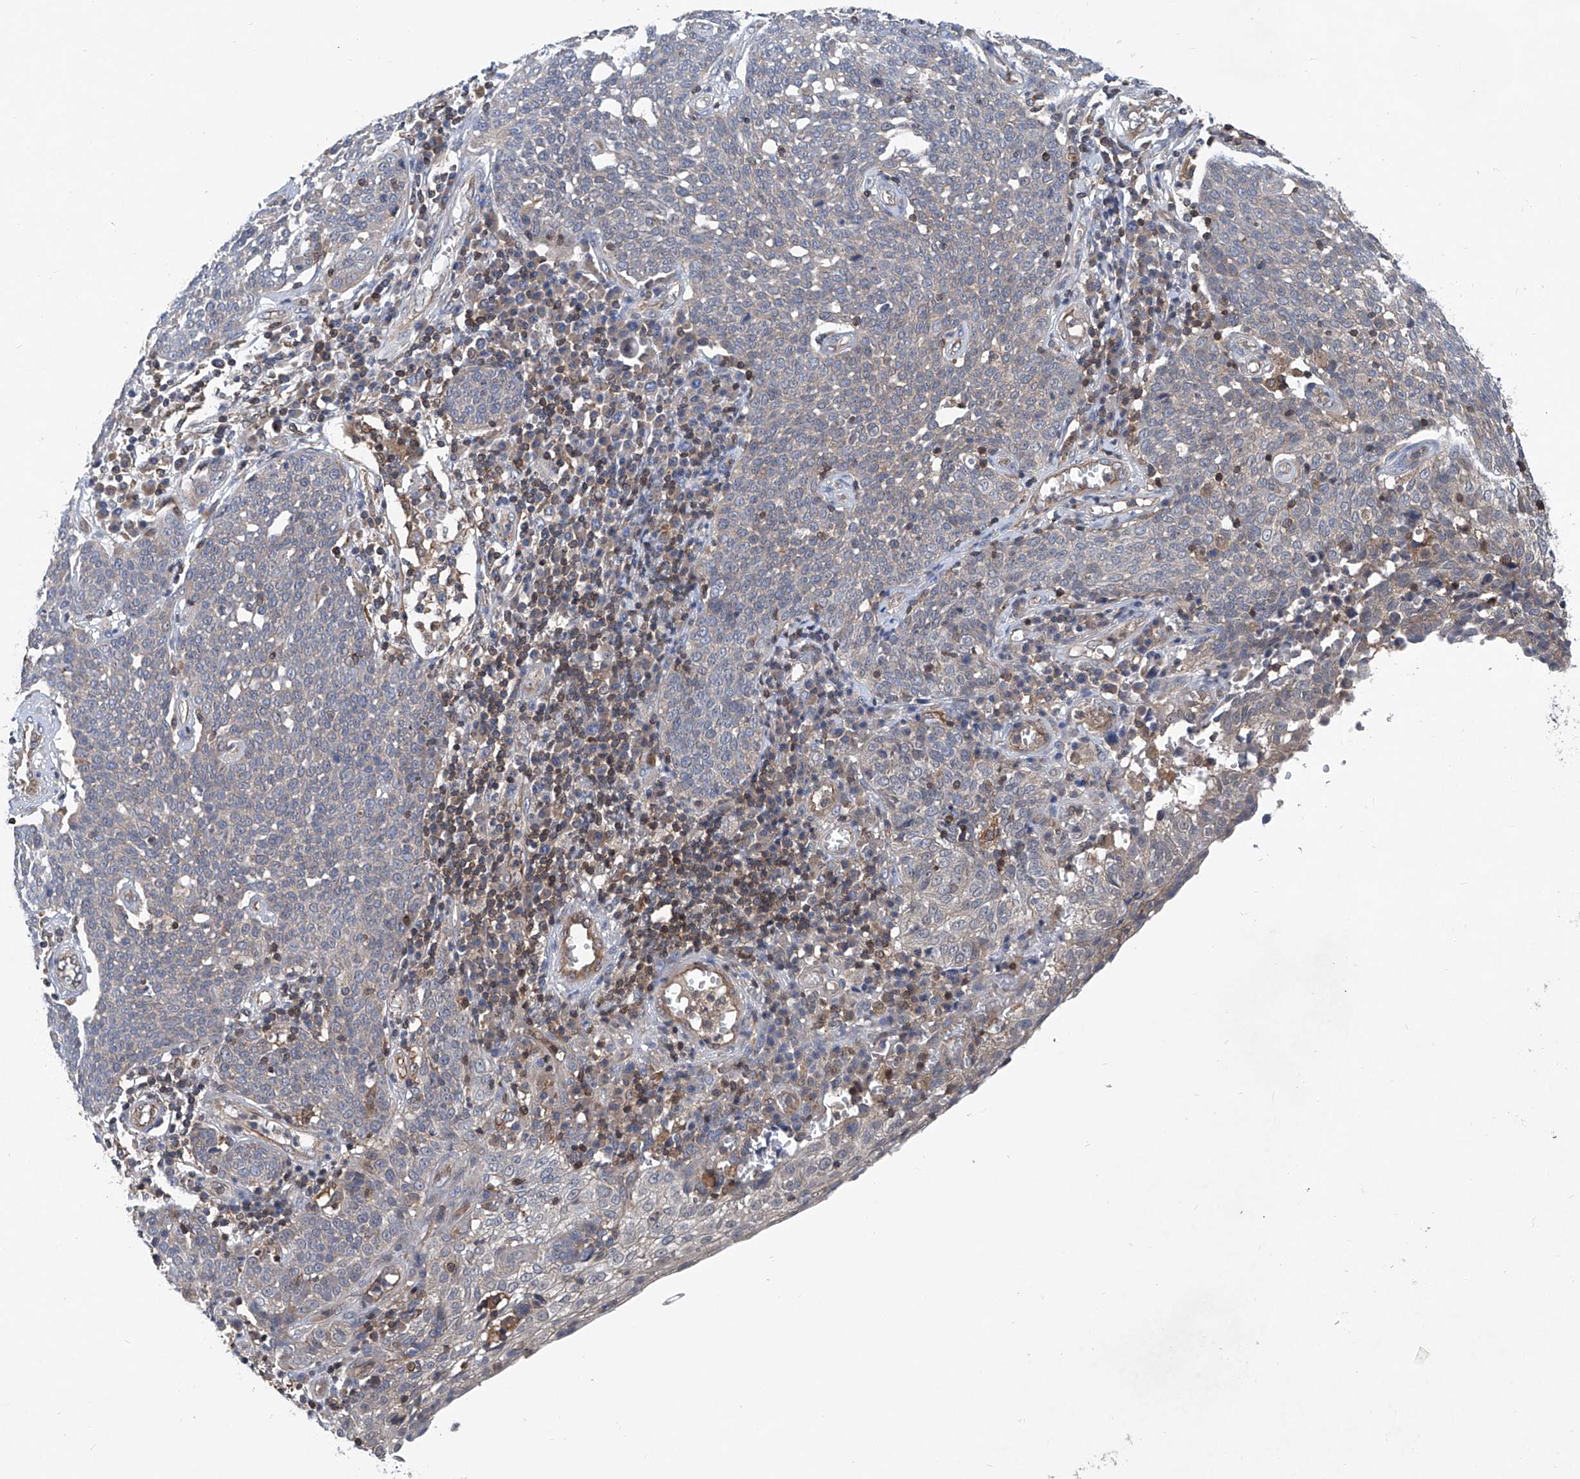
{"staining": {"intensity": "negative", "quantity": "none", "location": "none"}, "tissue": "cervical cancer", "cell_type": "Tumor cells", "image_type": "cancer", "snomed": [{"axis": "morphology", "description": "Squamous cell carcinoma, NOS"}, {"axis": "topography", "description": "Cervix"}], "caption": "Photomicrograph shows no significant protein staining in tumor cells of cervical cancer.", "gene": "TRIM38", "patient": {"sex": "female", "age": 34}}